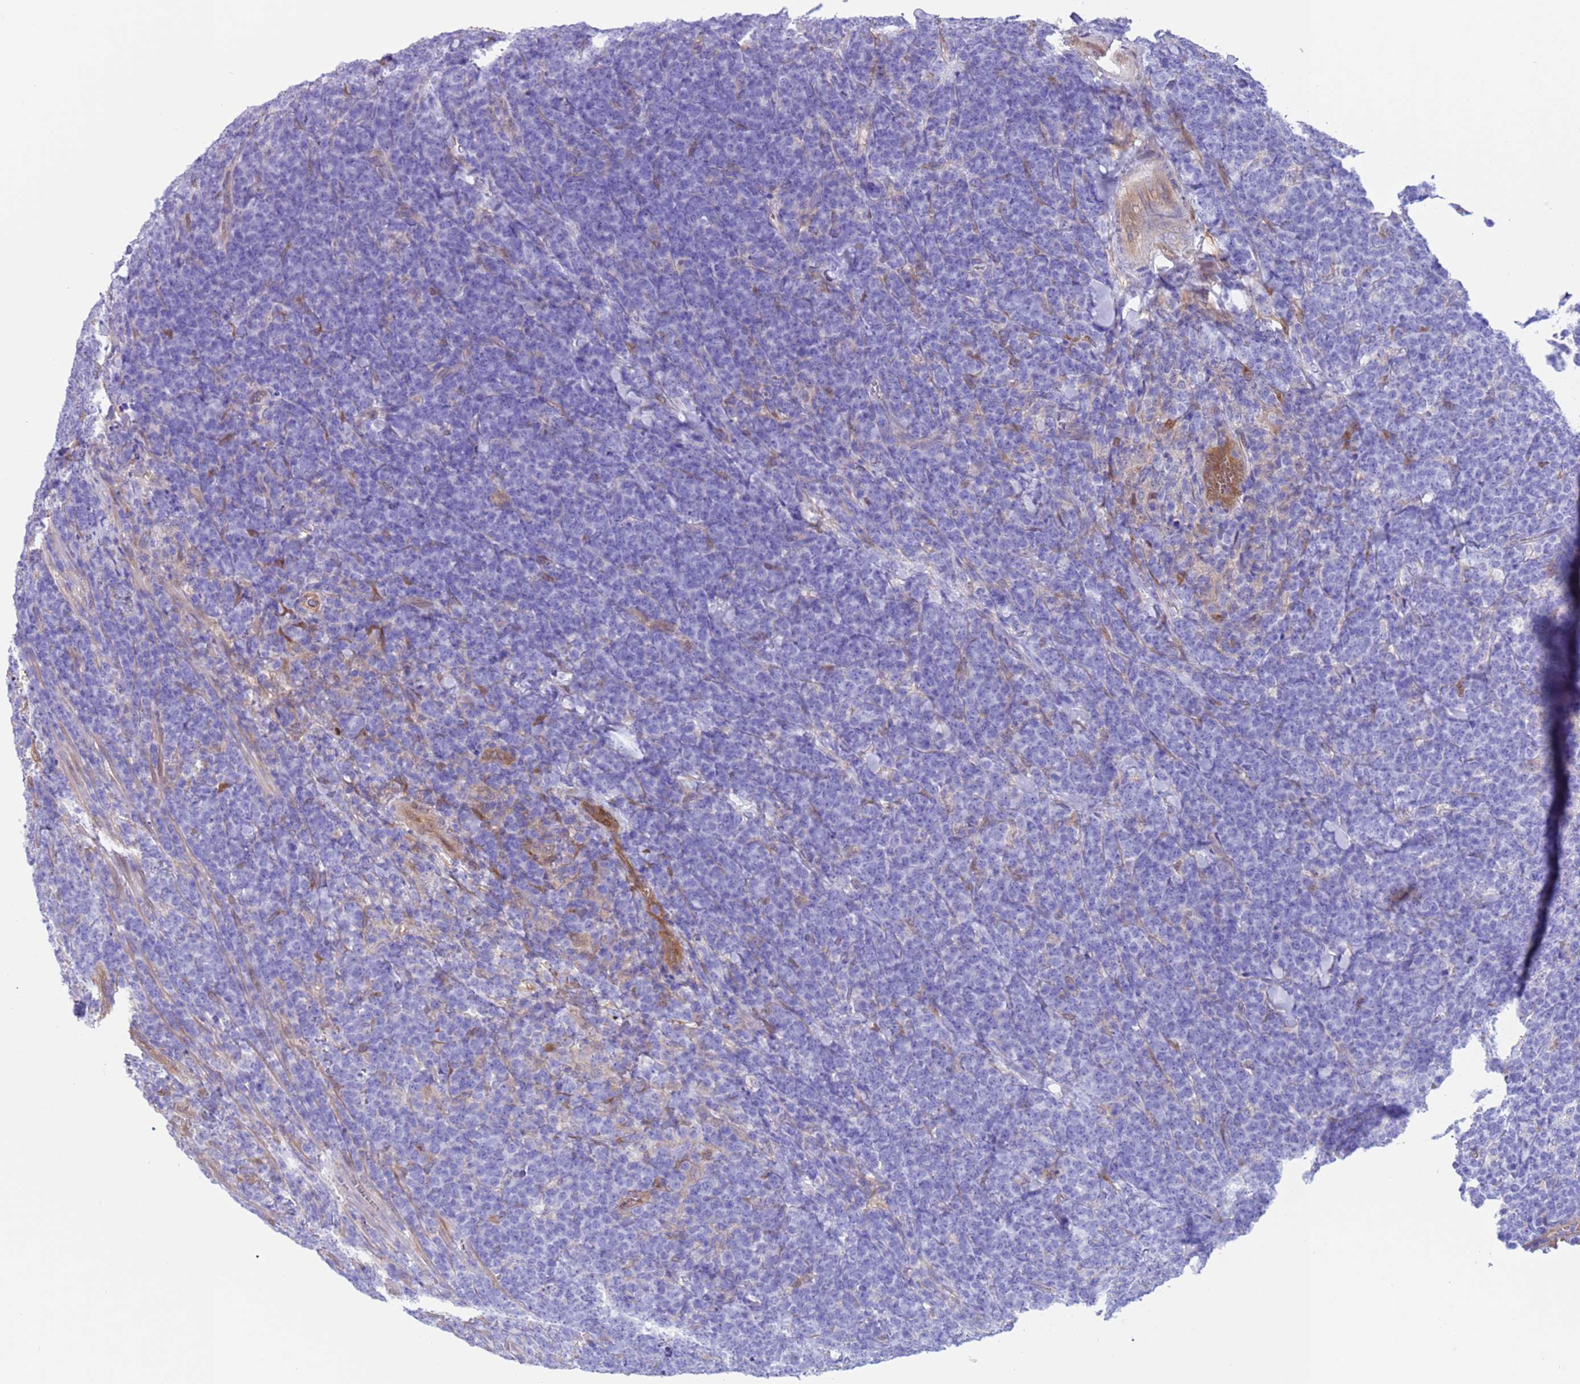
{"staining": {"intensity": "negative", "quantity": "none", "location": "none"}, "tissue": "lymphoma", "cell_type": "Tumor cells", "image_type": "cancer", "snomed": [{"axis": "morphology", "description": "Malignant lymphoma, non-Hodgkin's type, High grade"}, {"axis": "topography", "description": "Small intestine"}], "caption": "A high-resolution histopathology image shows IHC staining of lymphoma, which shows no significant positivity in tumor cells.", "gene": "C6orf47", "patient": {"sex": "male", "age": 8}}